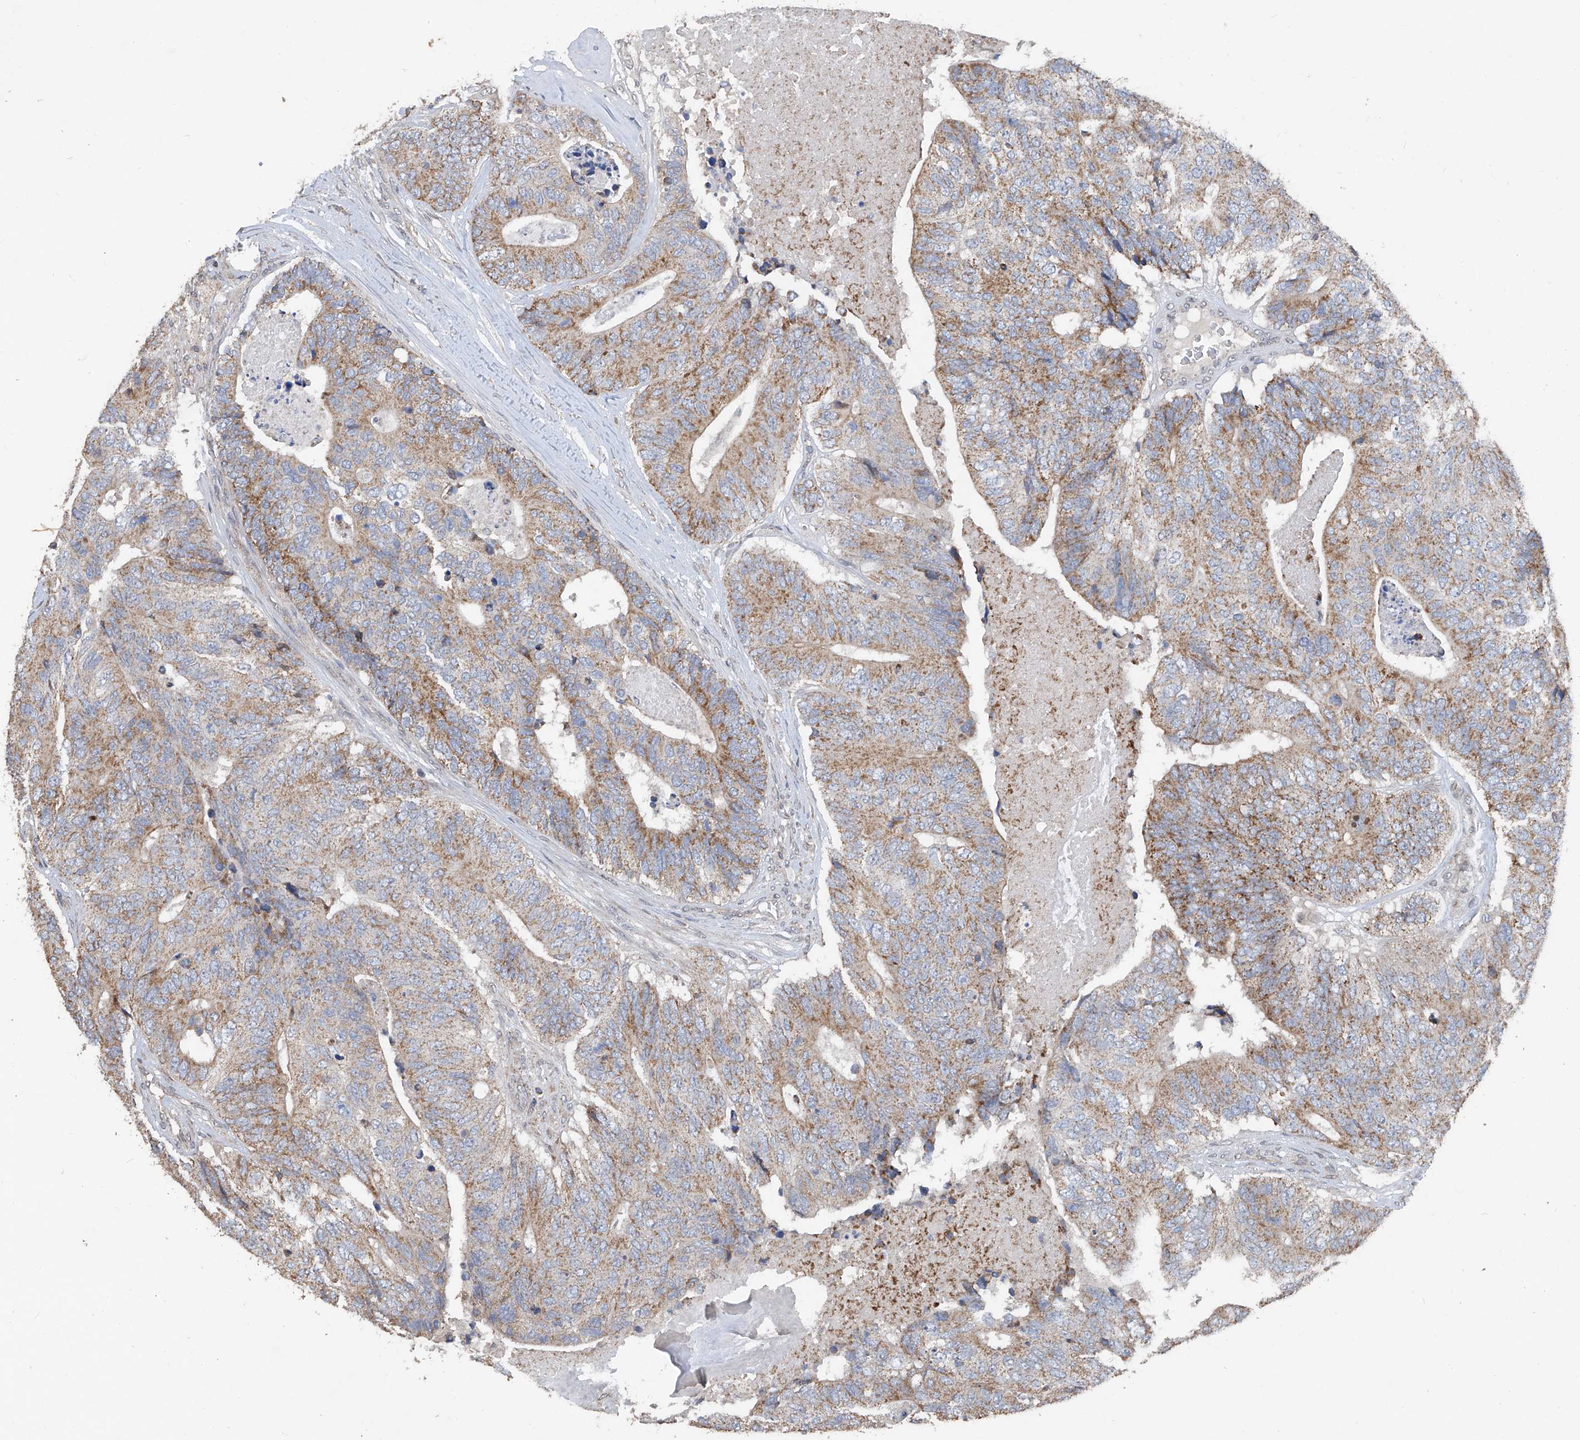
{"staining": {"intensity": "moderate", "quantity": ">75%", "location": "cytoplasmic/membranous"}, "tissue": "colorectal cancer", "cell_type": "Tumor cells", "image_type": "cancer", "snomed": [{"axis": "morphology", "description": "Adenocarcinoma, NOS"}, {"axis": "topography", "description": "Colon"}], "caption": "Colorectal cancer (adenocarcinoma) stained with immunohistochemistry (IHC) demonstrates moderate cytoplasmic/membranous expression in about >75% of tumor cells.", "gene": "BCKDHB", "patient": {"sex": "female", "age": 67}}